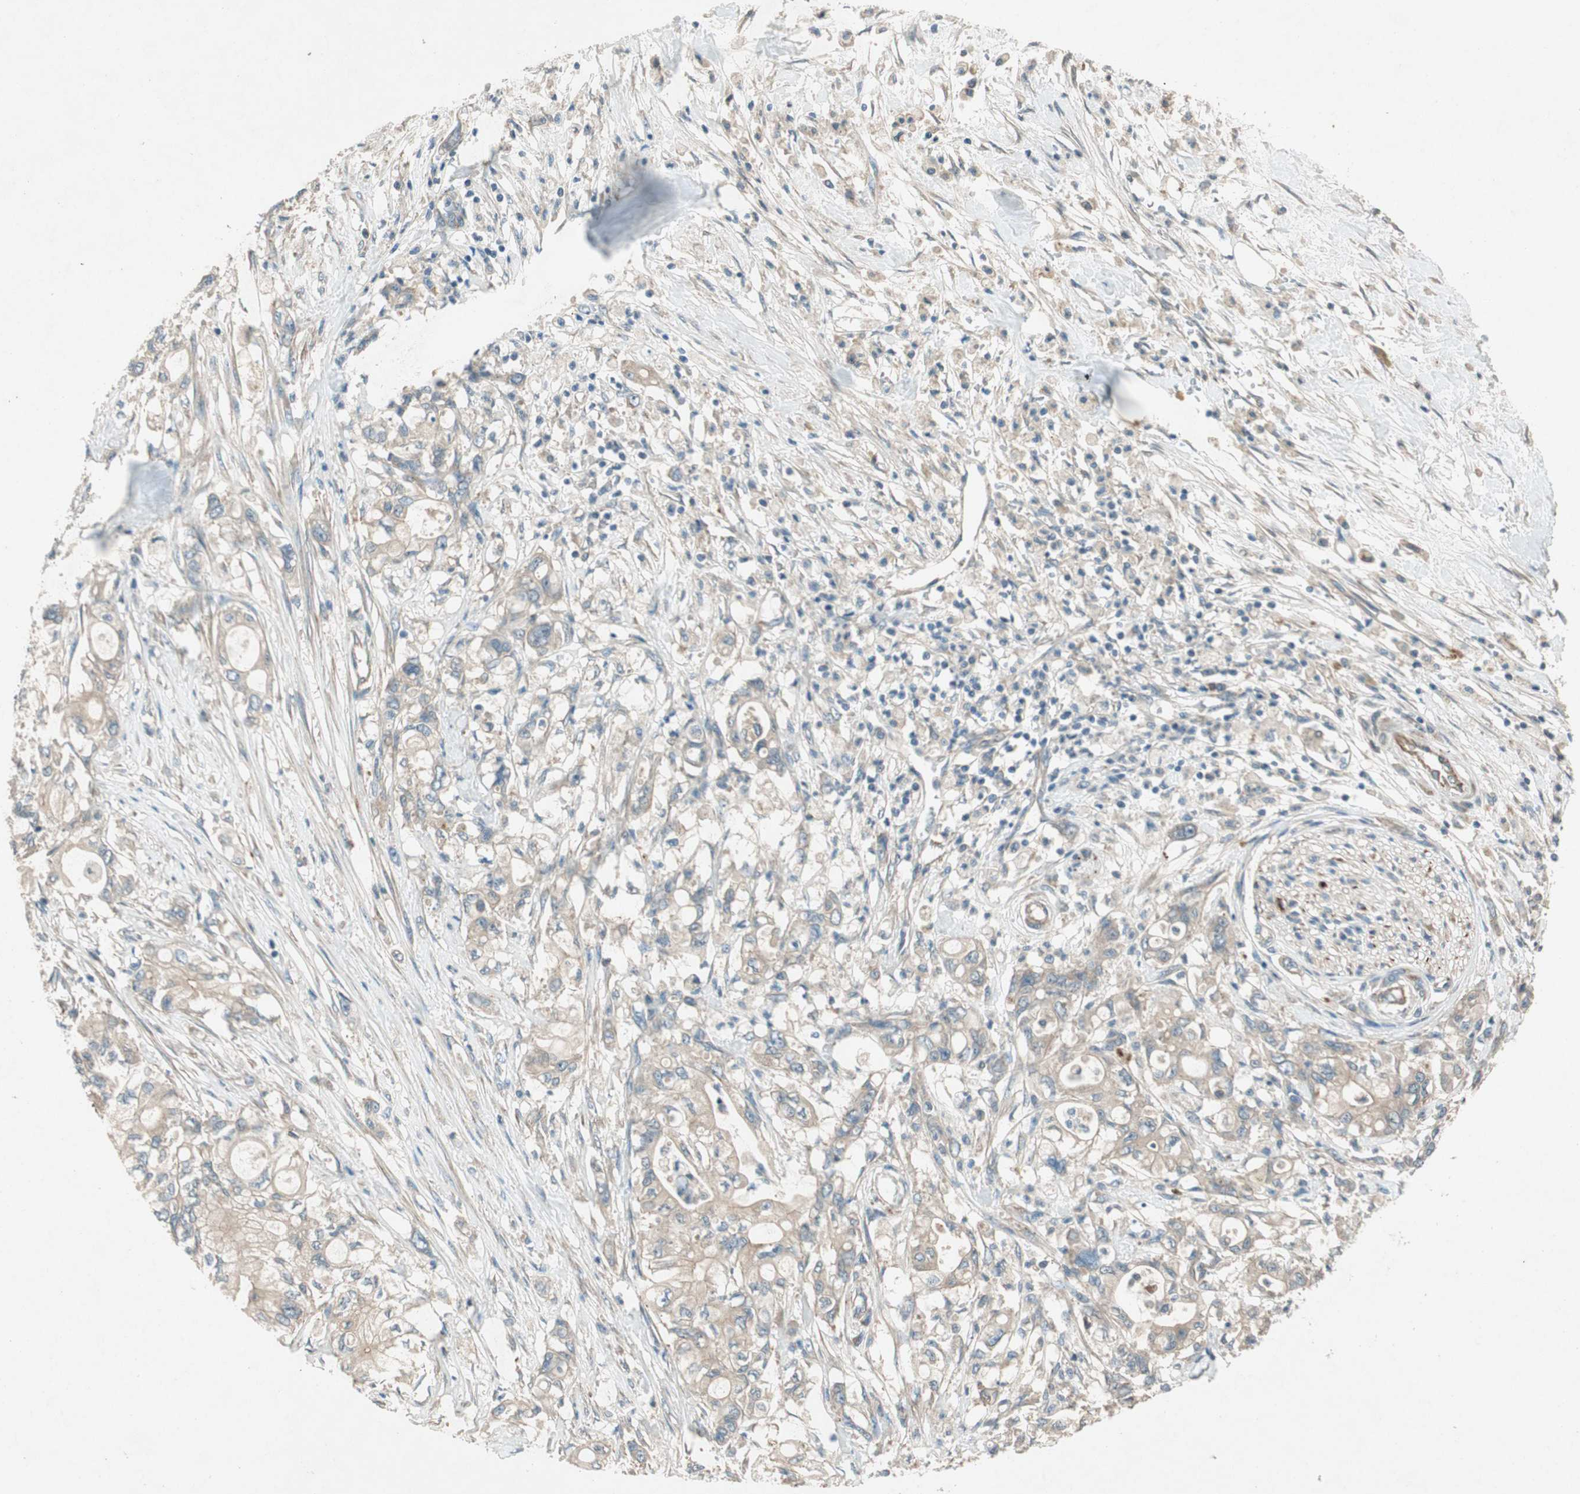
{"staining": {"intensity": "weak", "quantity": "<25%", "location": "cytoplasmic/membranous"}, "tissue": "pancreatic cancer", "cell_type": "Tumor cells", "image_type": "cancer", "snomed": [{"axis": "morphology", "description": "Adenocarcinoma, NOS"}, {"axis": "topography", "description": "Pancreas"}], "caption": "This is a photomicrograph of IHC staining of pancreatic cancer (adenocarcinoma), which shows no expression in tumor cells.", "gene": "NCLN", "patient": {"sex": "male", "age": 79}}